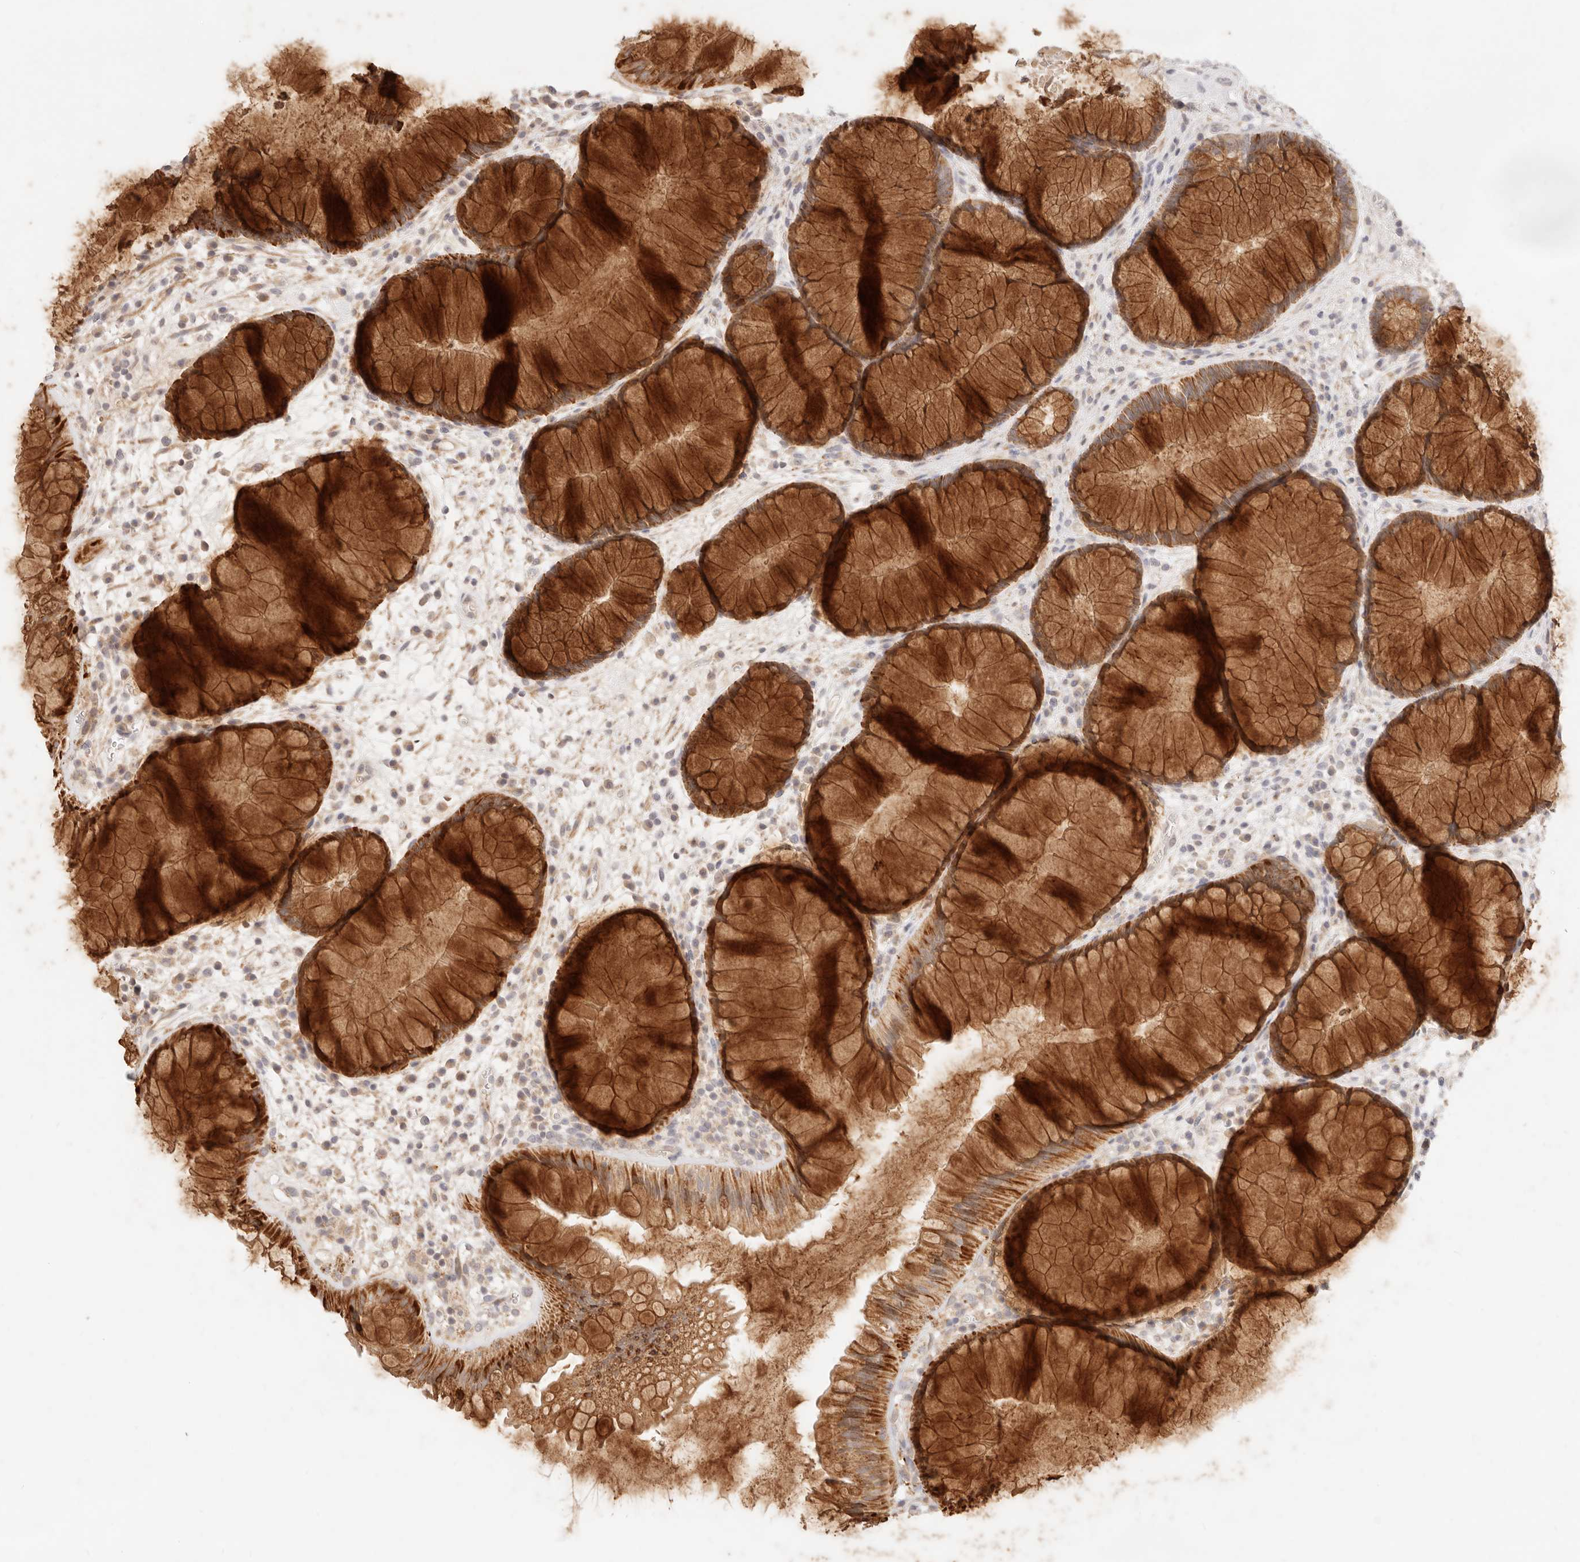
{"staining": {"intensity": "moderate", "quantity": ">75%", "location": "cytoplasmic/membranous"}, "tissue": "rectum", "cell_type": "Glandular cells", "image_type": "normal", "snomed": [{"axis": "morphology", "description": "Normal tissue, NOS"}, {"axis": "topography", "description": "Rectum"}], "caption": "The photomicrograph demonstrates a brown stain indicating the presence of a protein in the cytoplasmic/membranous of glandular cells in rectum. The staining was performed using DAB to visualize the protein expression in brown, while the nuclei were stained in blue with hematoxylin (Magnification: 20x).", "gene": "RUBCNL", "patient": {"sex": "male", "age": 51}}